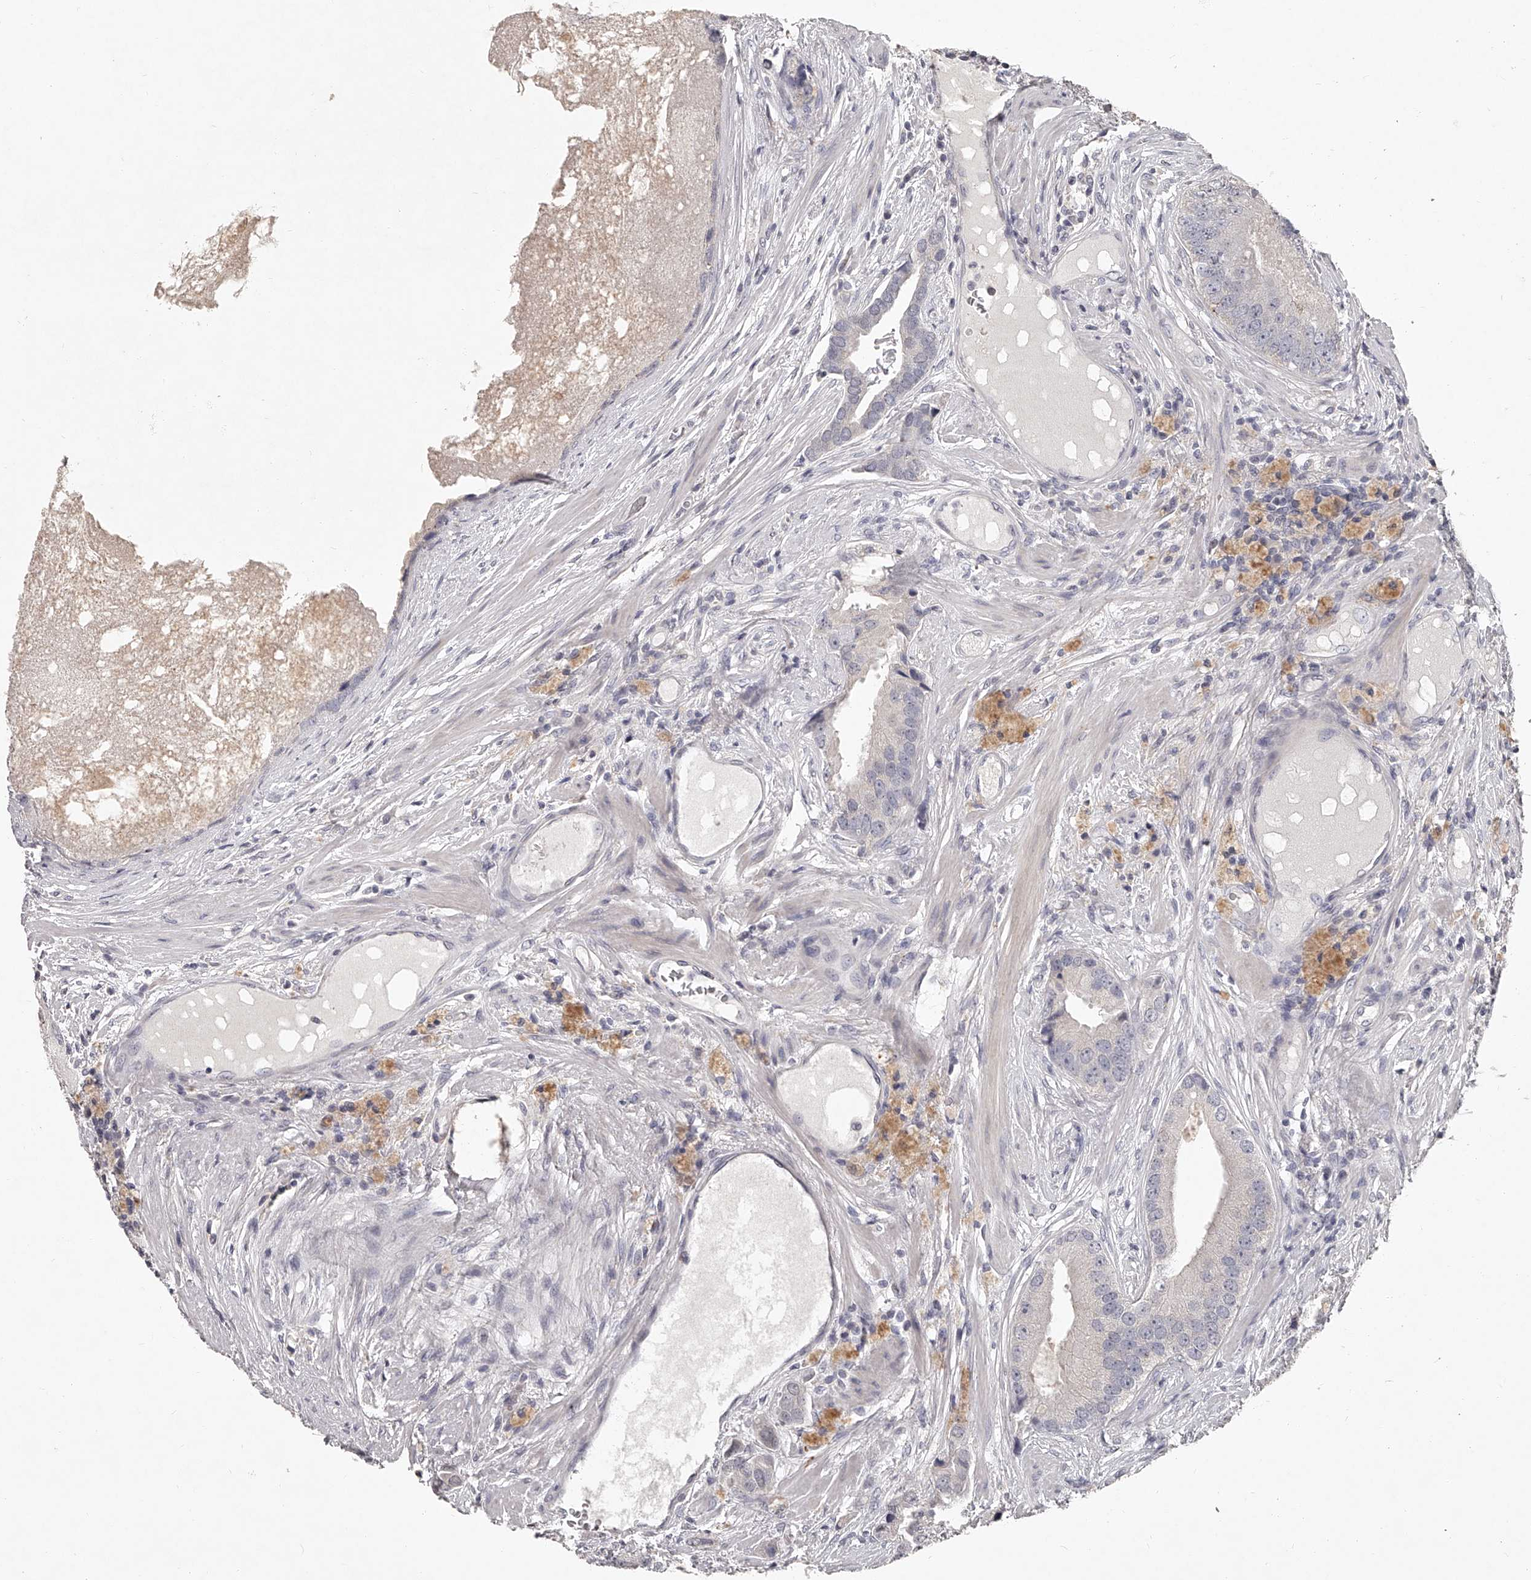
{"staining": {"intensity": "negative", "quantity": "none", "location": "none"}, "tissue": "prostate cancer", "cell_type": "Tumor cells", "image_type": "cancer", "snomed": [{"axis": "morphology", "description": "Adenocarcinoma, High grade"}, {"axis": "topography", "description": "Prostate"}], "caption": "This is a micrograph of immunohistochemistry staining of prostate cancer (high-grade adenocarcinoma), which shows no positivity in tumor cells. The staining is performed using DAB (3,3'-diaminobenzidine) brown chromogen with nuclei counter-stained in using hematoxylin.", "gene": "NT5DC1", "patient": {"sex": "male", "age": 70}}